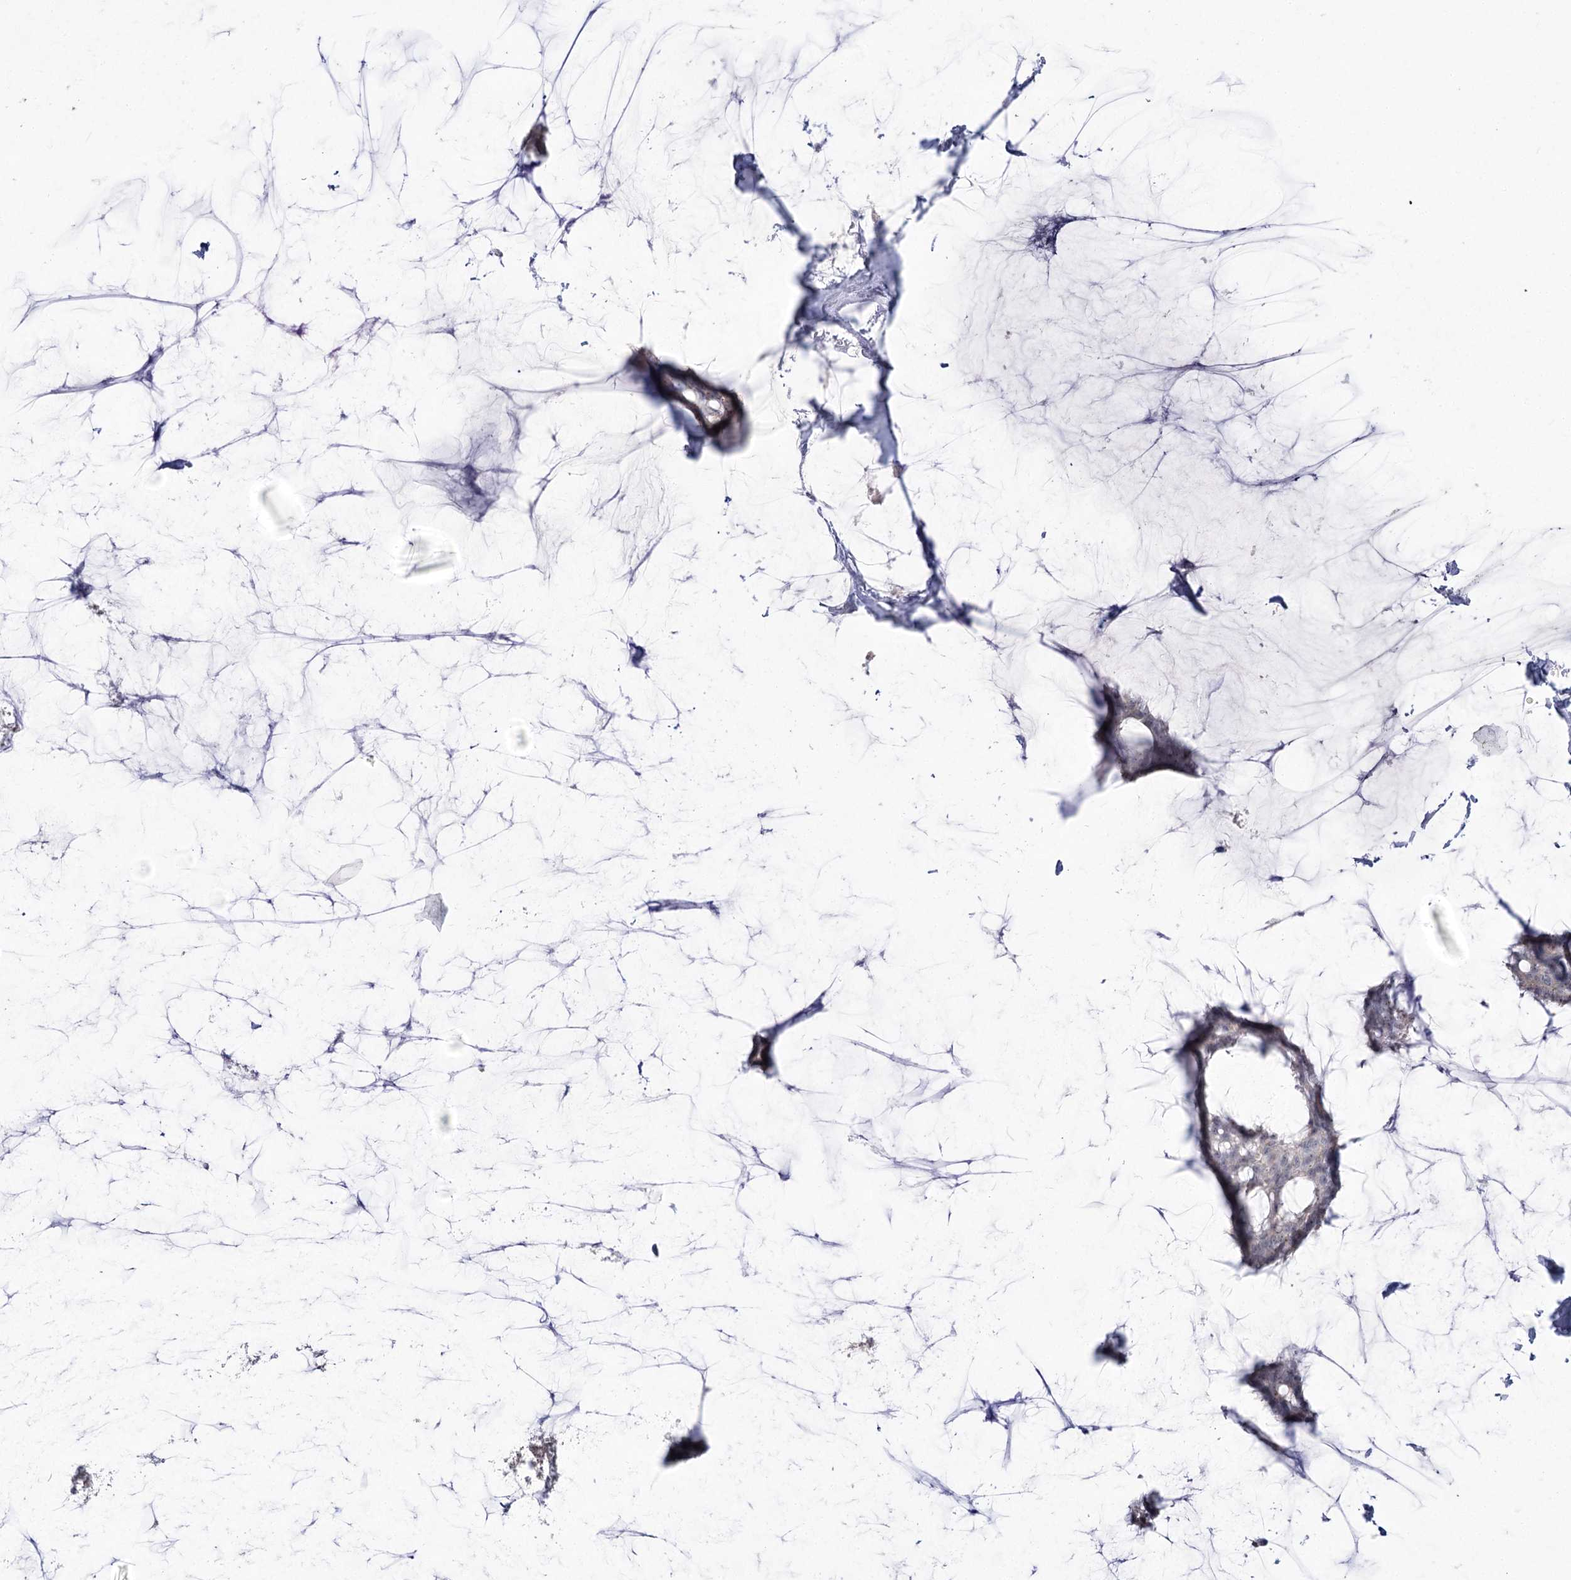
{"staining": {"intensity": "negative", "quantity": "none", "location": "none"}, "tissue": "breast cancer", "cell_type": "Tumor cells", "image_type": "cancer", "snomed": [{"axis": "morphology", "description": "Duct carcinoma"}, {"axis": "topography", "description": "Breast"}], "caption": "This is an immunohistochemistry photomicrograph of human invasive ductal carcinoma (breast). There is no staining in tumor cells.", "gene": "DDX50", "patient": {"sex": "female", "age": 93}}